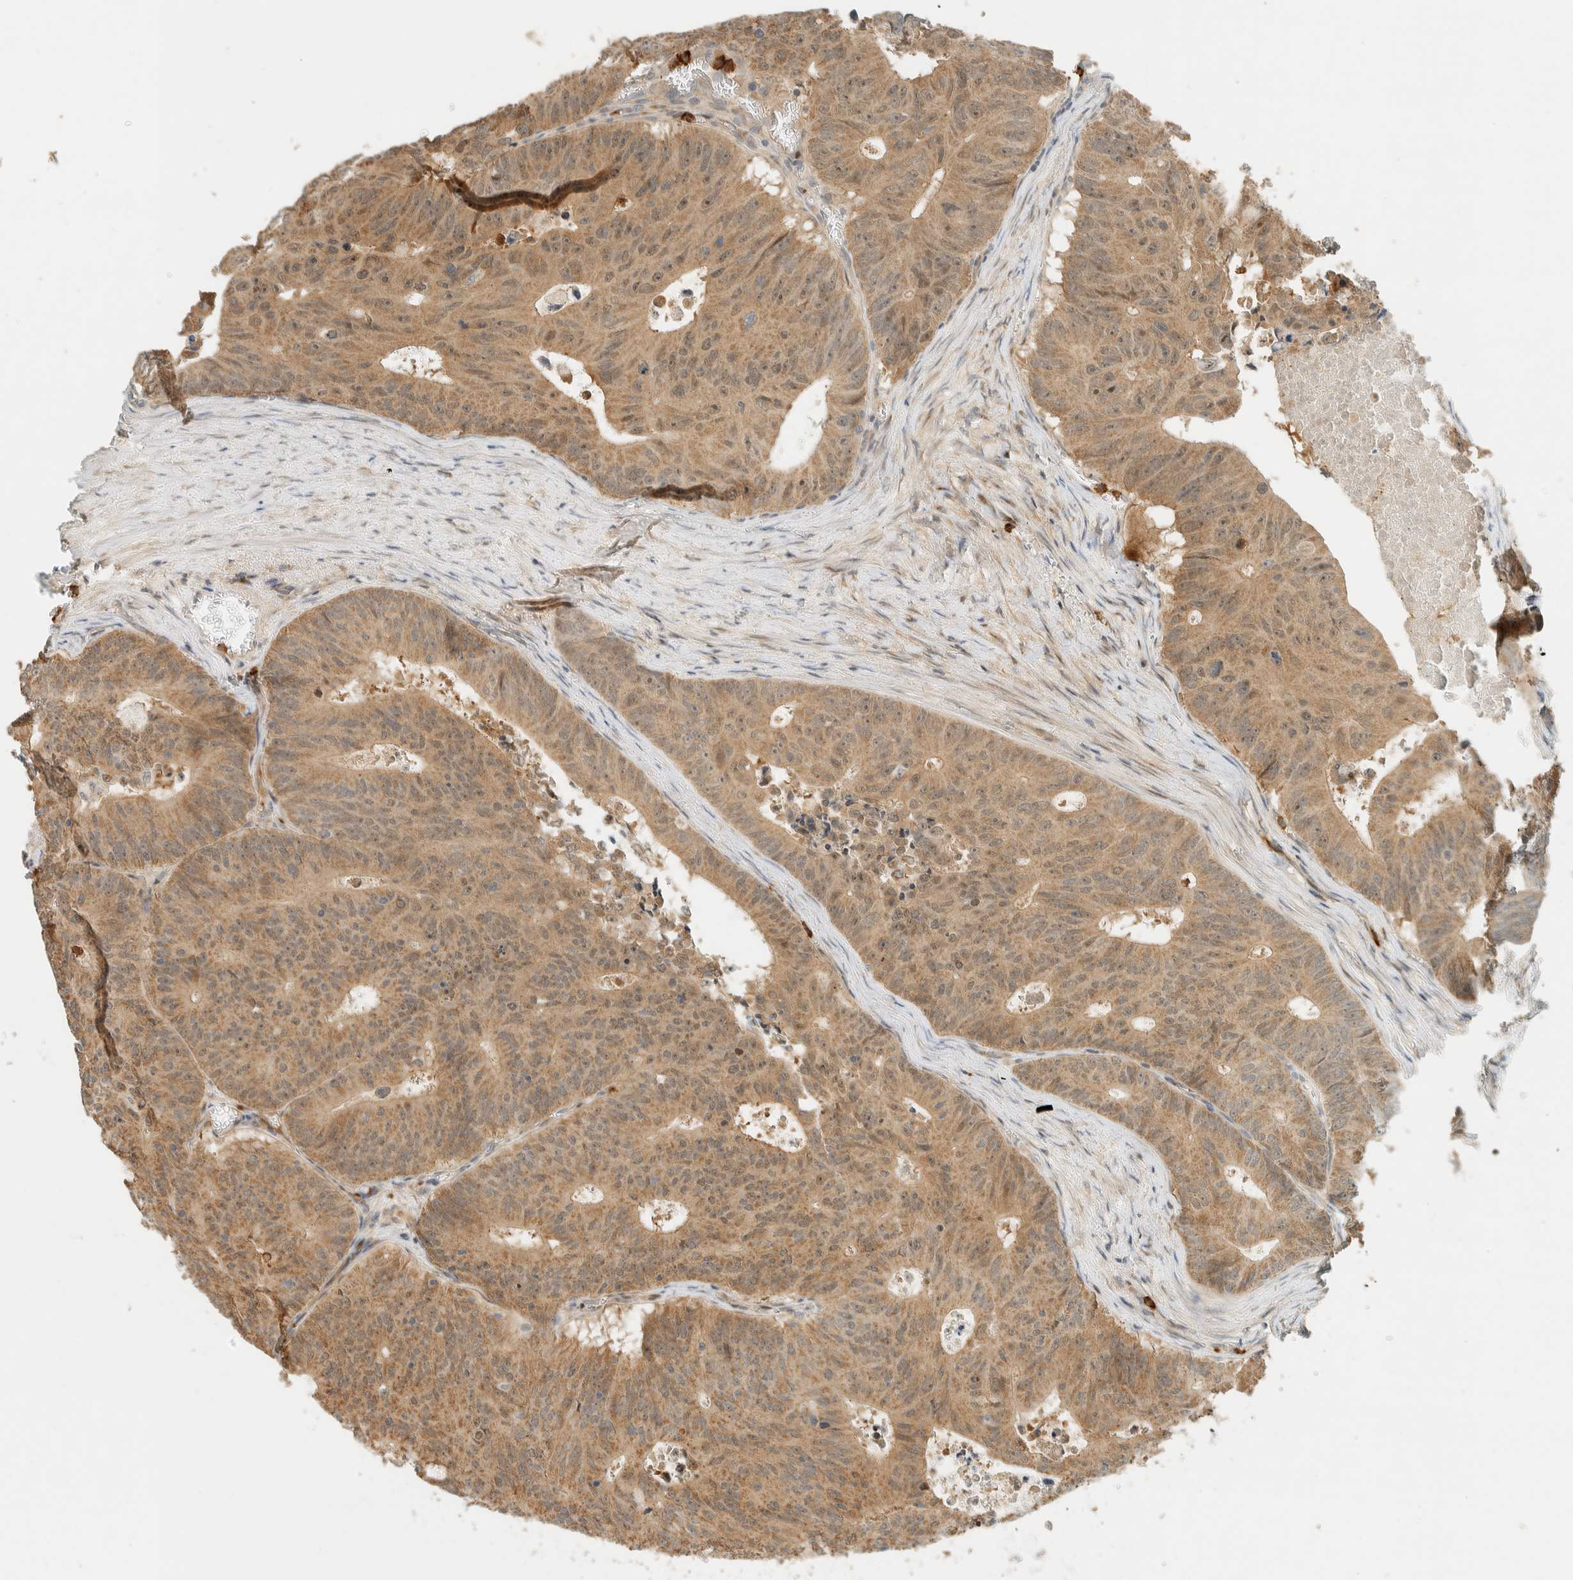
{"staining": {"intensity": "moderate", "quantity": ">75%", "location": "cytoplasmic/membranous"}, "tissue": "colorectal cancer", "cell_type": "Tumor cells", "image_type": "cancer", "snomed": [{"axis": "morphology", "description": "Adenocarcinoma, NOS"}, {"axis": "topography", "description": "Colon"}], "caption": "A brown stain shows moderate cytoplasmic/membranous positivity of a protein in human colorectal cancer tumor cells.", "gene": "CCDC171", "patient": {"sex": "male", "age": 87}}